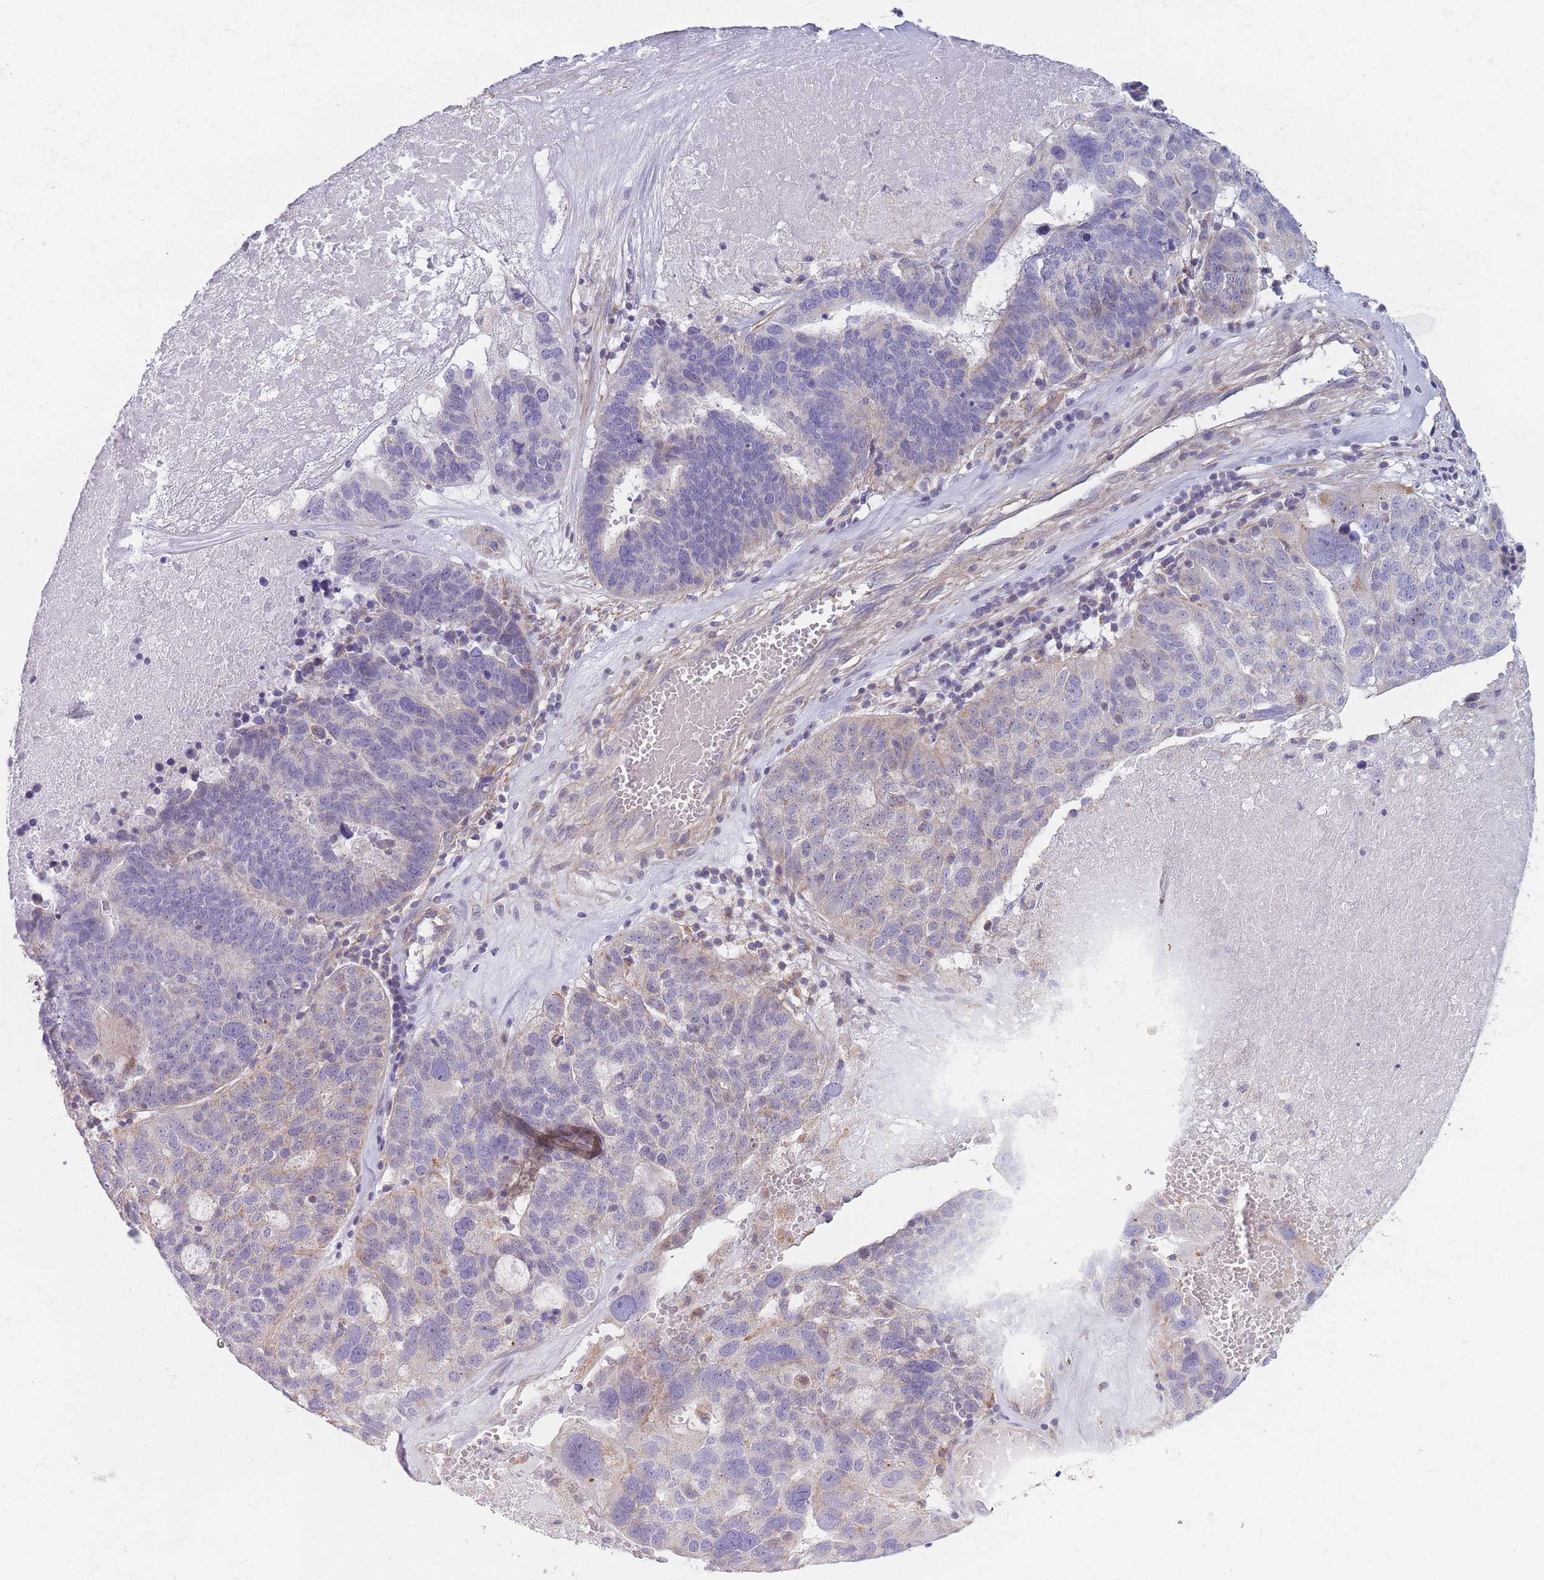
{"staining": {"intensity": "negative", "quantity": "none", "location": "none"}, "tissue": "ovarian cancer", "cell_type": "Tumor cells", "image_type": "cancer", "snomed": [{"axis": "morphology", "description": "Cystadenocarcinoma, serous, NOS"}, {"axis": "topography", "description": "Ovary"}], "caption": "DAB immunohistochemical staining of human ovarian cancer (serous cystadenocarcinoma) displays no significant staining in tumor cells.", "gene": "SMPD4", "patient": {"sex": "female", "age": 59}}